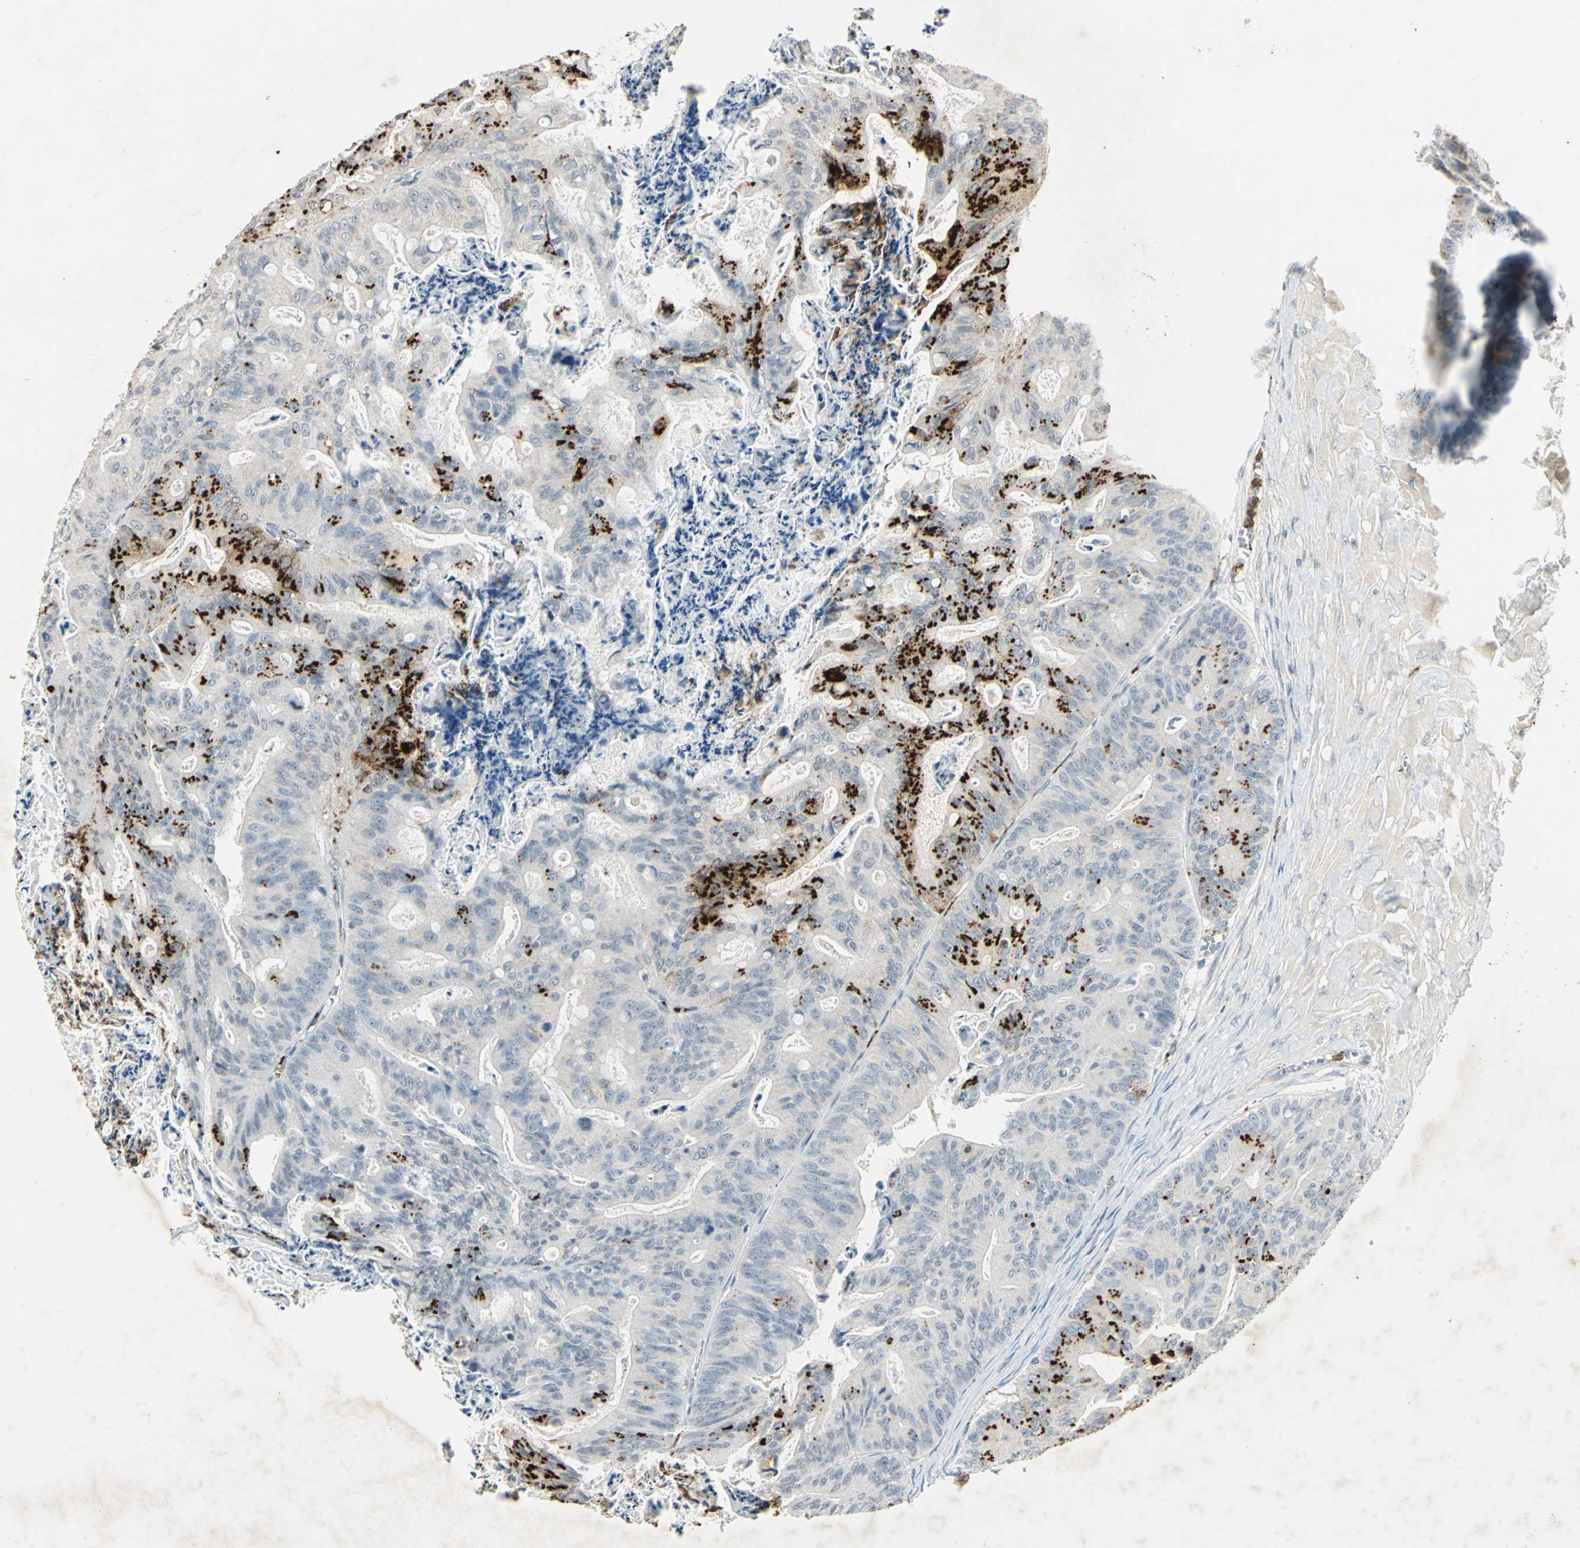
{"staining": {"intensity": "strong", "quantity": "<25%", "location": "cytoplasmic/membranous"}, "tissue": "ovarian cancer", "cell_type": "Tumor cells", "image_type": "cancer", "snomed": [{"axis": "morphology", "description": "Cystadenocarcinoma, mucinous, NOS"}, {"axis": "topography", "description": "Ovary"}], "caption": "Brown immunohistochemical staining in human ovarian mucinous cystadenocarcinoma reveals strong cytoplasmic/membranous expression in approximately <25% of tumor cells. The staining was performed using DAB (3,3'-diaminobenzidine) to visualize the protein expression in brown, while the nuclei were stained in blue with hematoxylin (Magnification: 20x).", "gene": "CAMK2B", "patient": {"sex": "female", "age": 36}}